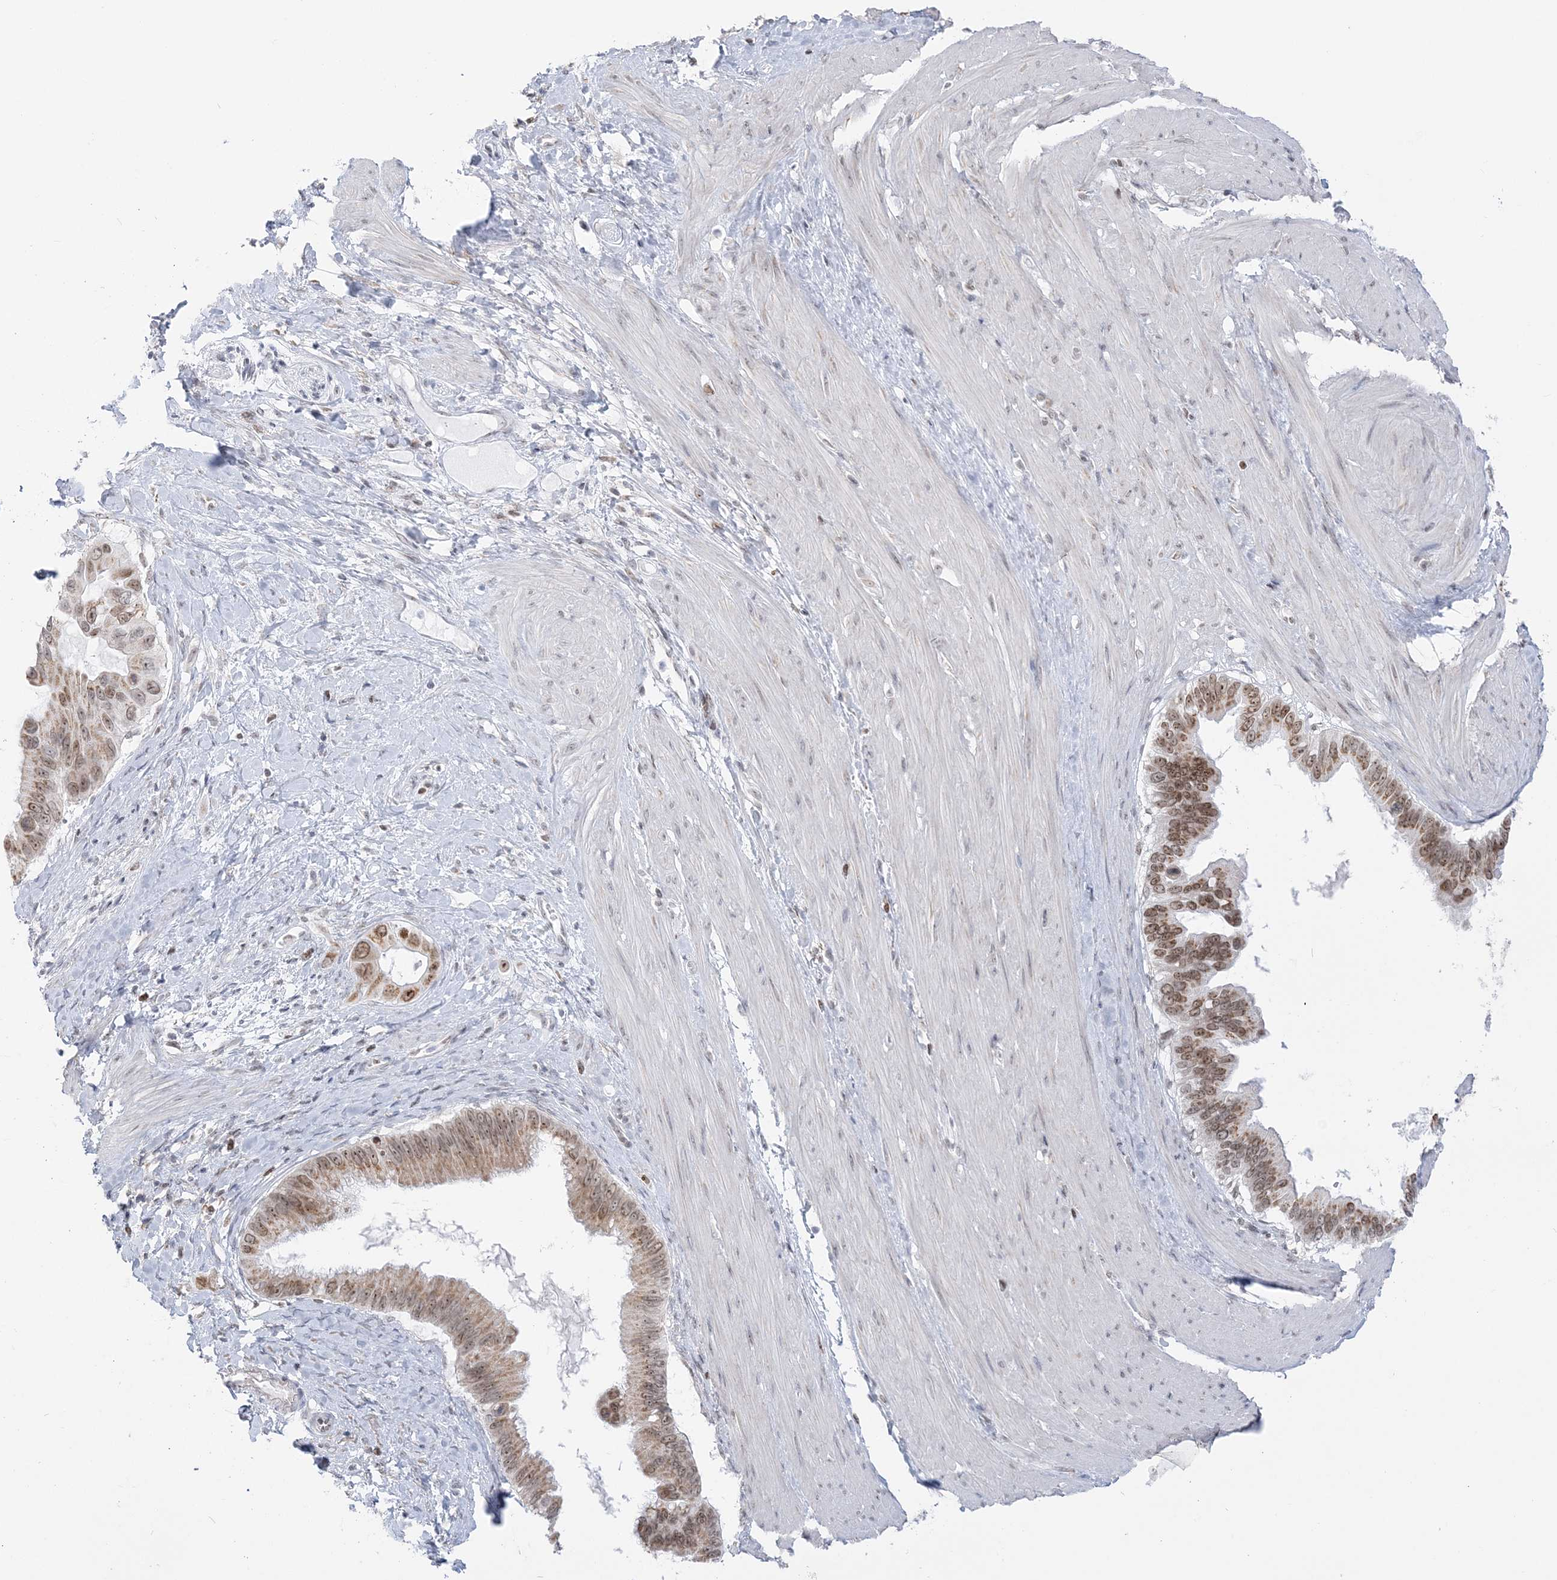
{"staining": {"intensity": "moderate", "quantity": ">75%", "location": "cytoplasmic/membranous,nuclear"}, "tissue": "pancreatic cancer", "cell_type": "Tumor cells", "image_type": "cancer", "snomed": [{"axis": "morphology", "description": "Adenocarcinoma, NOS"}, {"axis": "topography", "description": "Pancreas"}], "caption": "Approximately >75% of tumor cells in human pancreatic cancer (adenocarcinoma) demonstrate moderate cytoplasmic/membranous and nuclear protein staining as visualized by brown immunohistochemical staining.", "gene": "DDX21", "patient": {"sex": "female", "age": 56}}